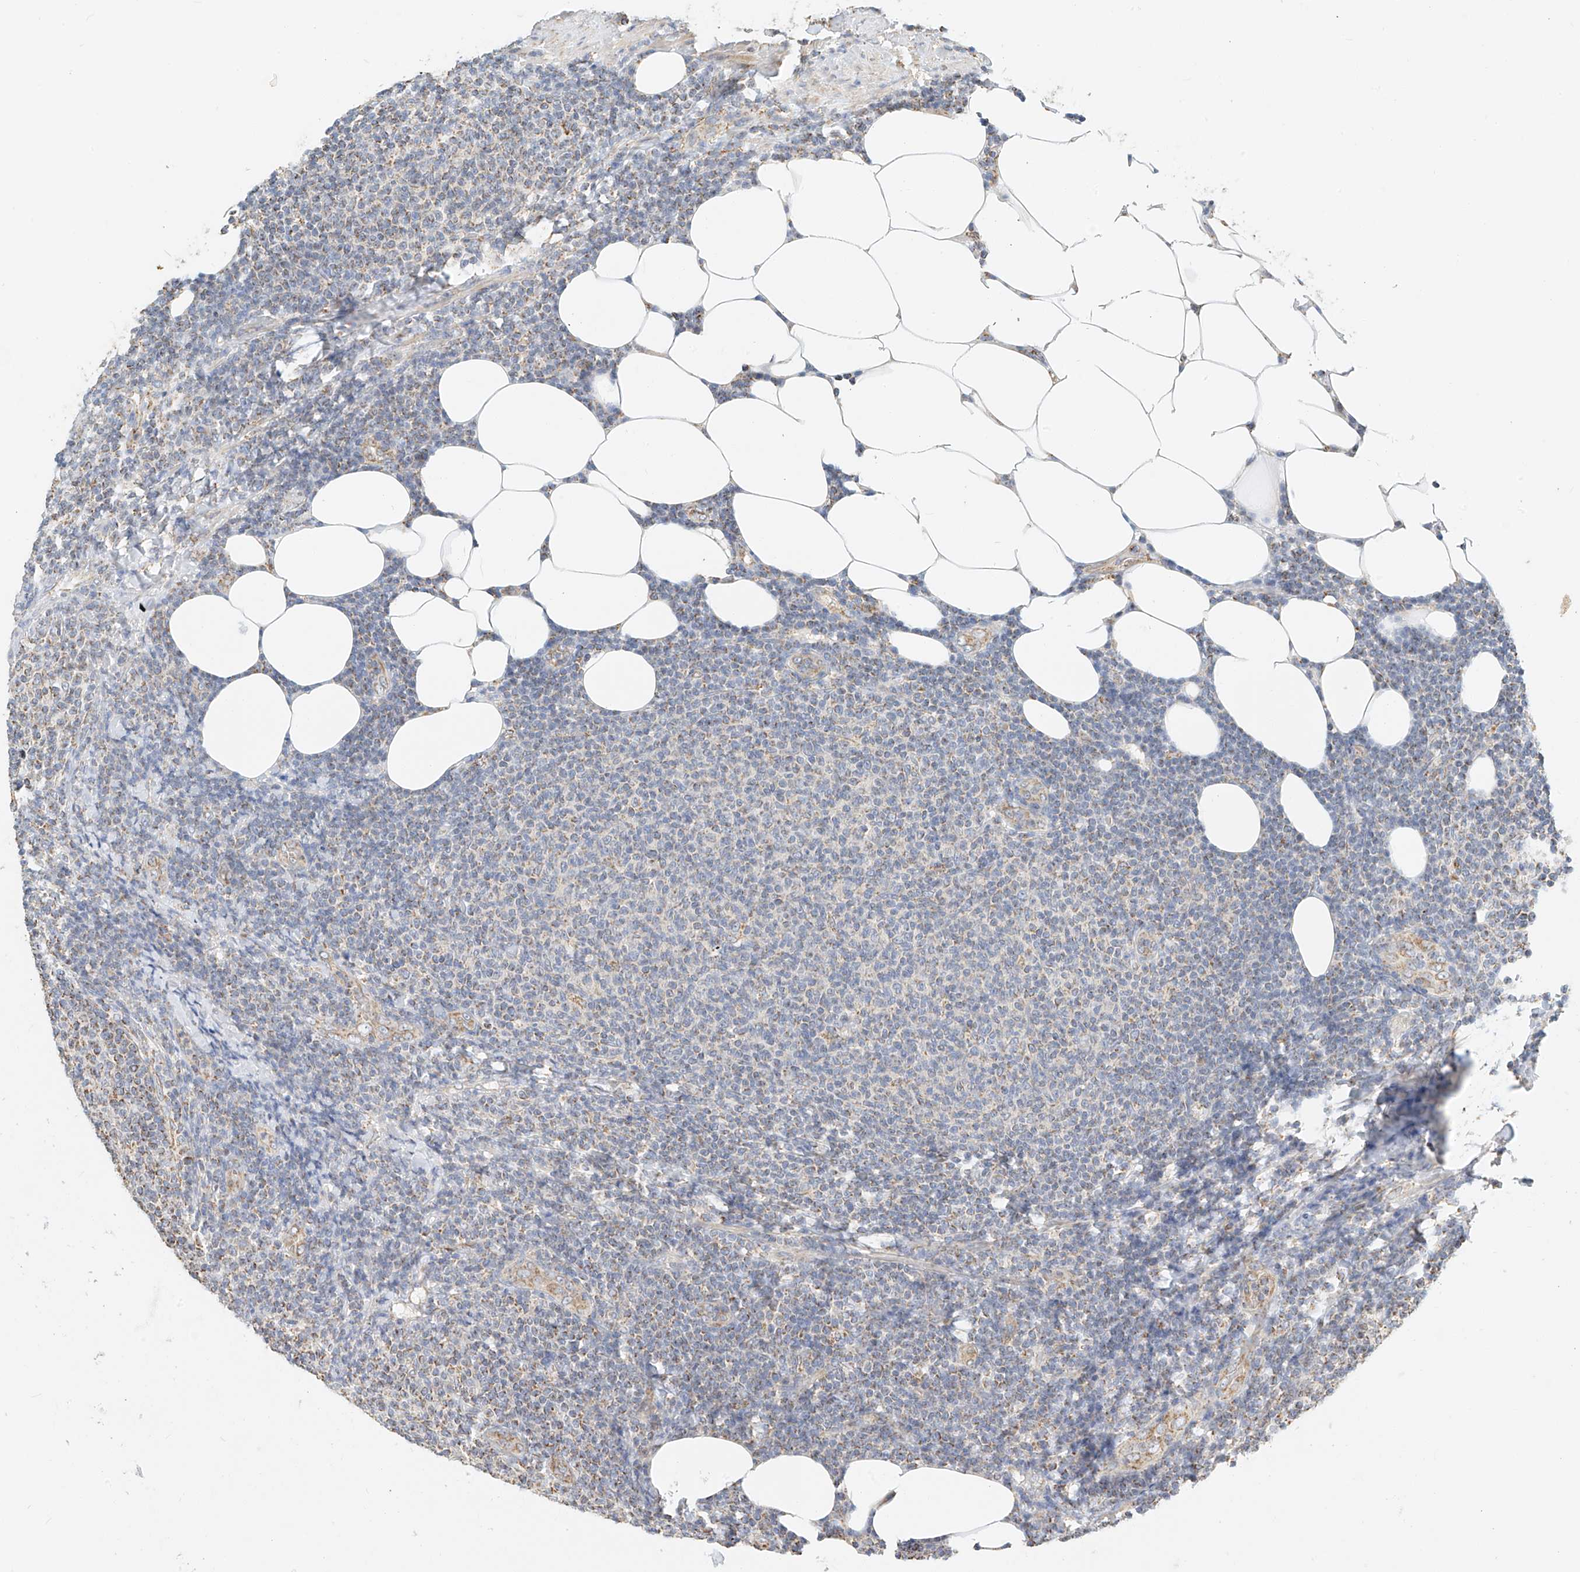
{"staining": {"intensity": "moderate", "quantity": "<25%", "location": "cytoplasmic/membranous"}, "tissue": "lymphoma", "cell_type": "Tumor cells", "image_type": "cancer", "snomed": [{"axis": "morphology", "description": "Malignant lymphoma, non-Hodgkin's type, Low grade"}, {"axis": "topography", "description": "Lymph node"}], "caption": "Tumor cells demonstrate low levels of moderate cytoplasmic/membranous positivity in approximately <25% of cells in lymphoma. The staining was performed using DAB, with brown indicating positive protein expression. Nuclei are stained blue with hematoxylin.", "gene": "YIPF7", "patient": {"sex": "male", "age": 66}}